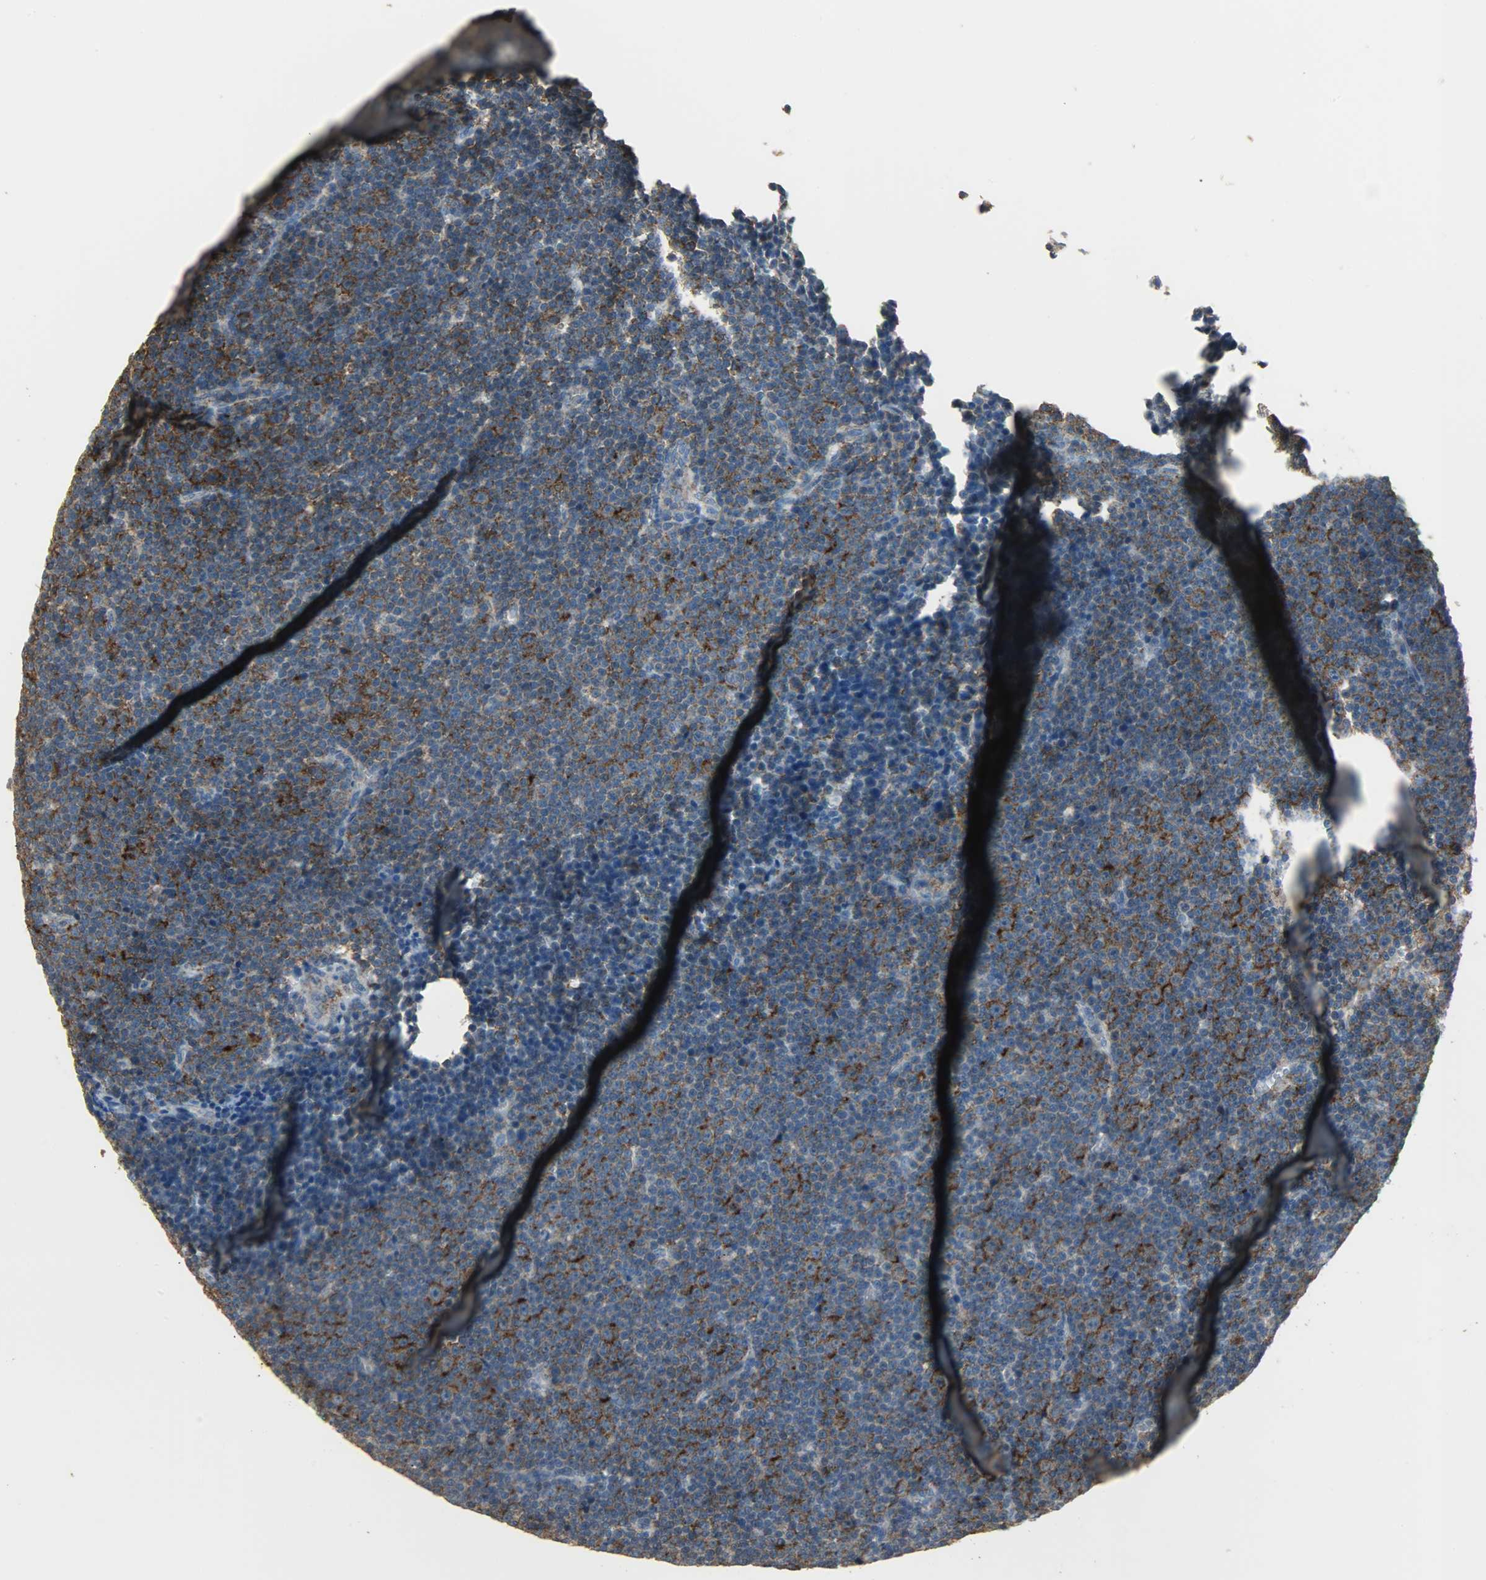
{"staining": {"intensity": "moderate", "quantity": ">75%", "location": "cytoplasmic/membranous"}, "tissue": "lymphoma", "cell_type": "Tumor cells", "image_type": "cancer", "snomed": [{"axis": "morphology", "description": "Malignant lymphoma, non-Hodgkin's type, Low grade"}, {"axis": "topography", "description": "Lymph node"}], "caption": "Immunohistochemistry (DAB (3,3'-diaminobenzidine)) staining of human malignant lymphoma, non-Hodgkin's type (low-grade) displays moderate cytoplasmic/membranous protein expression in approximately >75% of tumor cells. The protein of interest is stained brown, and the nuclei are stained in blue (DAB (3,3'-diaminobenzidine) IHC with brightfield microscopy, high magnification).", "gene": "DNAJA4", "patient": {"sex": "female", "age": 67}}